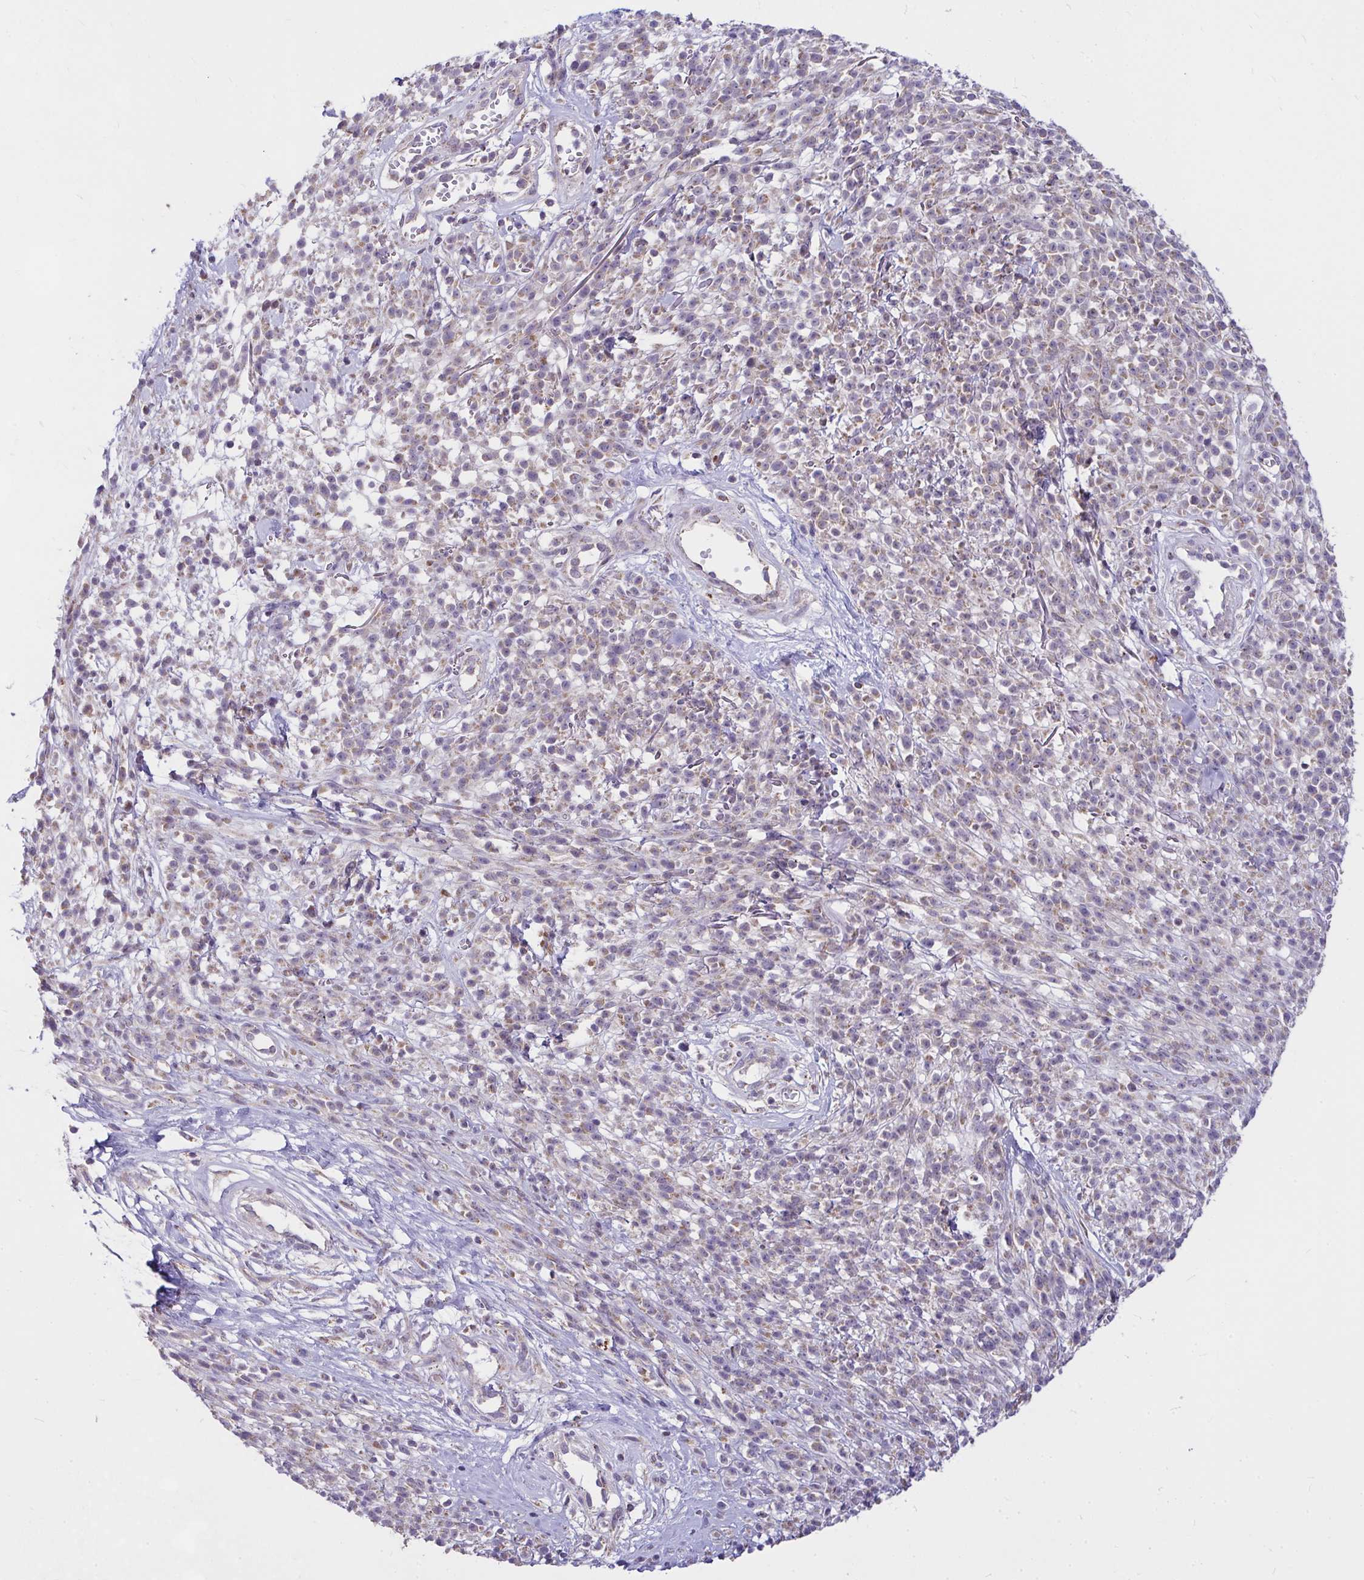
{"staining": {"intensity": "weak", "quantity": "25%-75%", "location": "cytoplasmic/membranous"}, "tissue": "melanoma", "cell_type": "Tumor cells", "image_type": "cancer", "snomed": [{"axis": "morphology", "description": "Malignant melanoma, NOS"}, {"axis": "topography", "description": "Skin"}, {"axis": "topography", "description": "Skin of trunk"}], "caption": "Protein analysis of melanoma tissue demonstrates weak cytoplasmic/membranous staining in about 25%-75% of tumor cells.", "gene": "CEP63", "patient": {"sex": "male", "age": 74}}